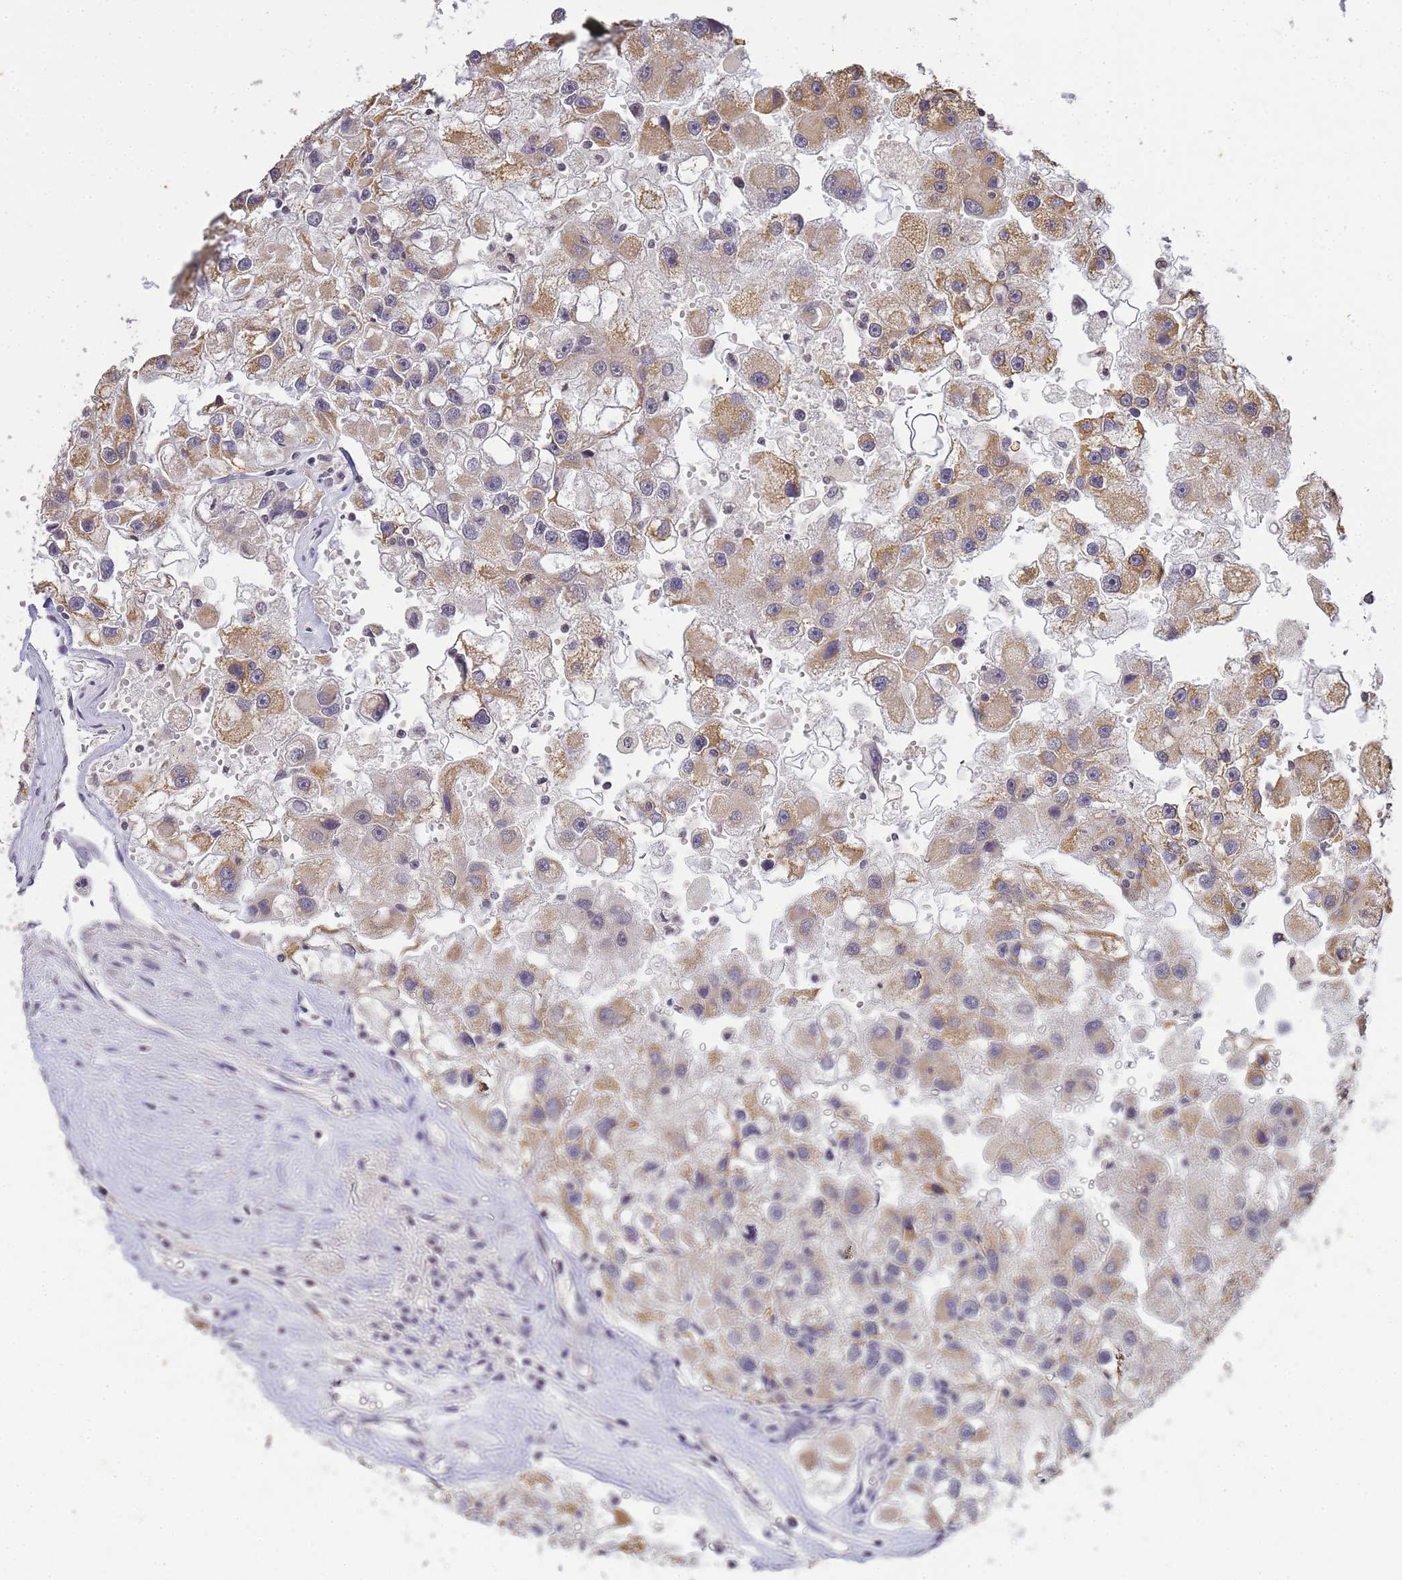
{"staining": {"intensity": "weak", "quantity": "25%-75%", "location": "cytoplasmic/membranous,nuclear"}, "tissue": "renal cancer", "cell_type": "Tumor cells", "image_type": "cancer", "snomed": [{"axis": "morphology", "description": "Adenocarcinoma, NOS"}, {"axis": "topography", "description": "Kidney"}], "caption": "This is an image of immunohistochemistry staining of adenocarcinoma (renal), which shows weak expression in the cytoplasmic/membranous and nuclear of tumor cells.", "gene": "MYL7", "patient": {"sex": "male", "age": 63}}